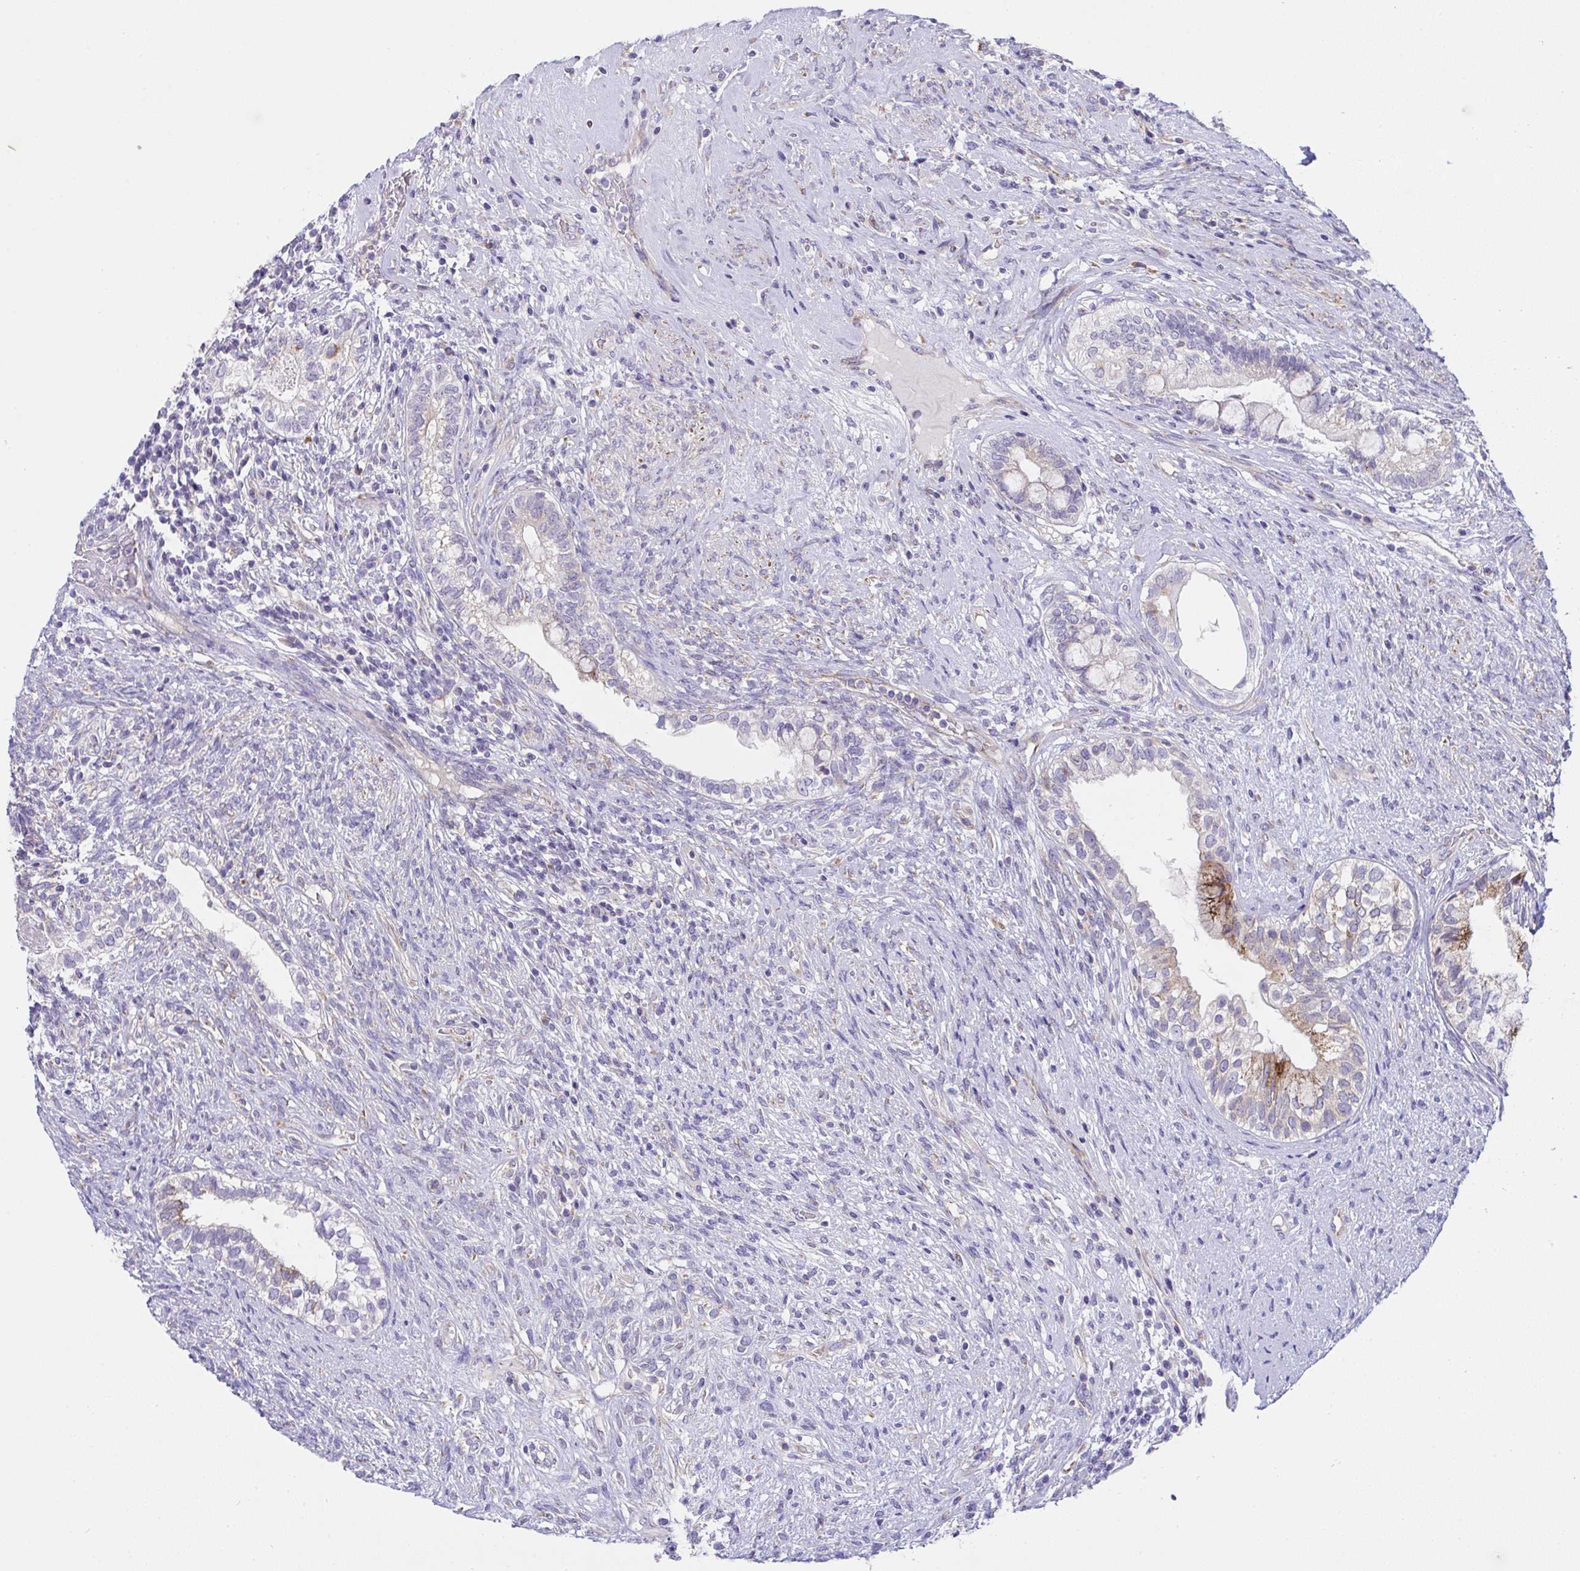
{"staining": {"intensity": "moderate", "quantity": "<25%", "location": "cytoplasmic/membranous"}, "tissue": "testis cancer", "cell_type": "Tumor cells", "image_type": "cancer", "snomed": [{"axis": "morphology", "description": "Seminoma, NOS"}, {"axis": "morphology", "description": "Carcinoma, Embryonal, NOS"}, {"axis": "topography", "description": "Testis"}], "caption": "Human testis cancer (seminoma) stained with a protein marker demonstrates moderate staining in tumor cells.", "gene": "MIA3", "patient": {"sex": "male", "age": 41}}